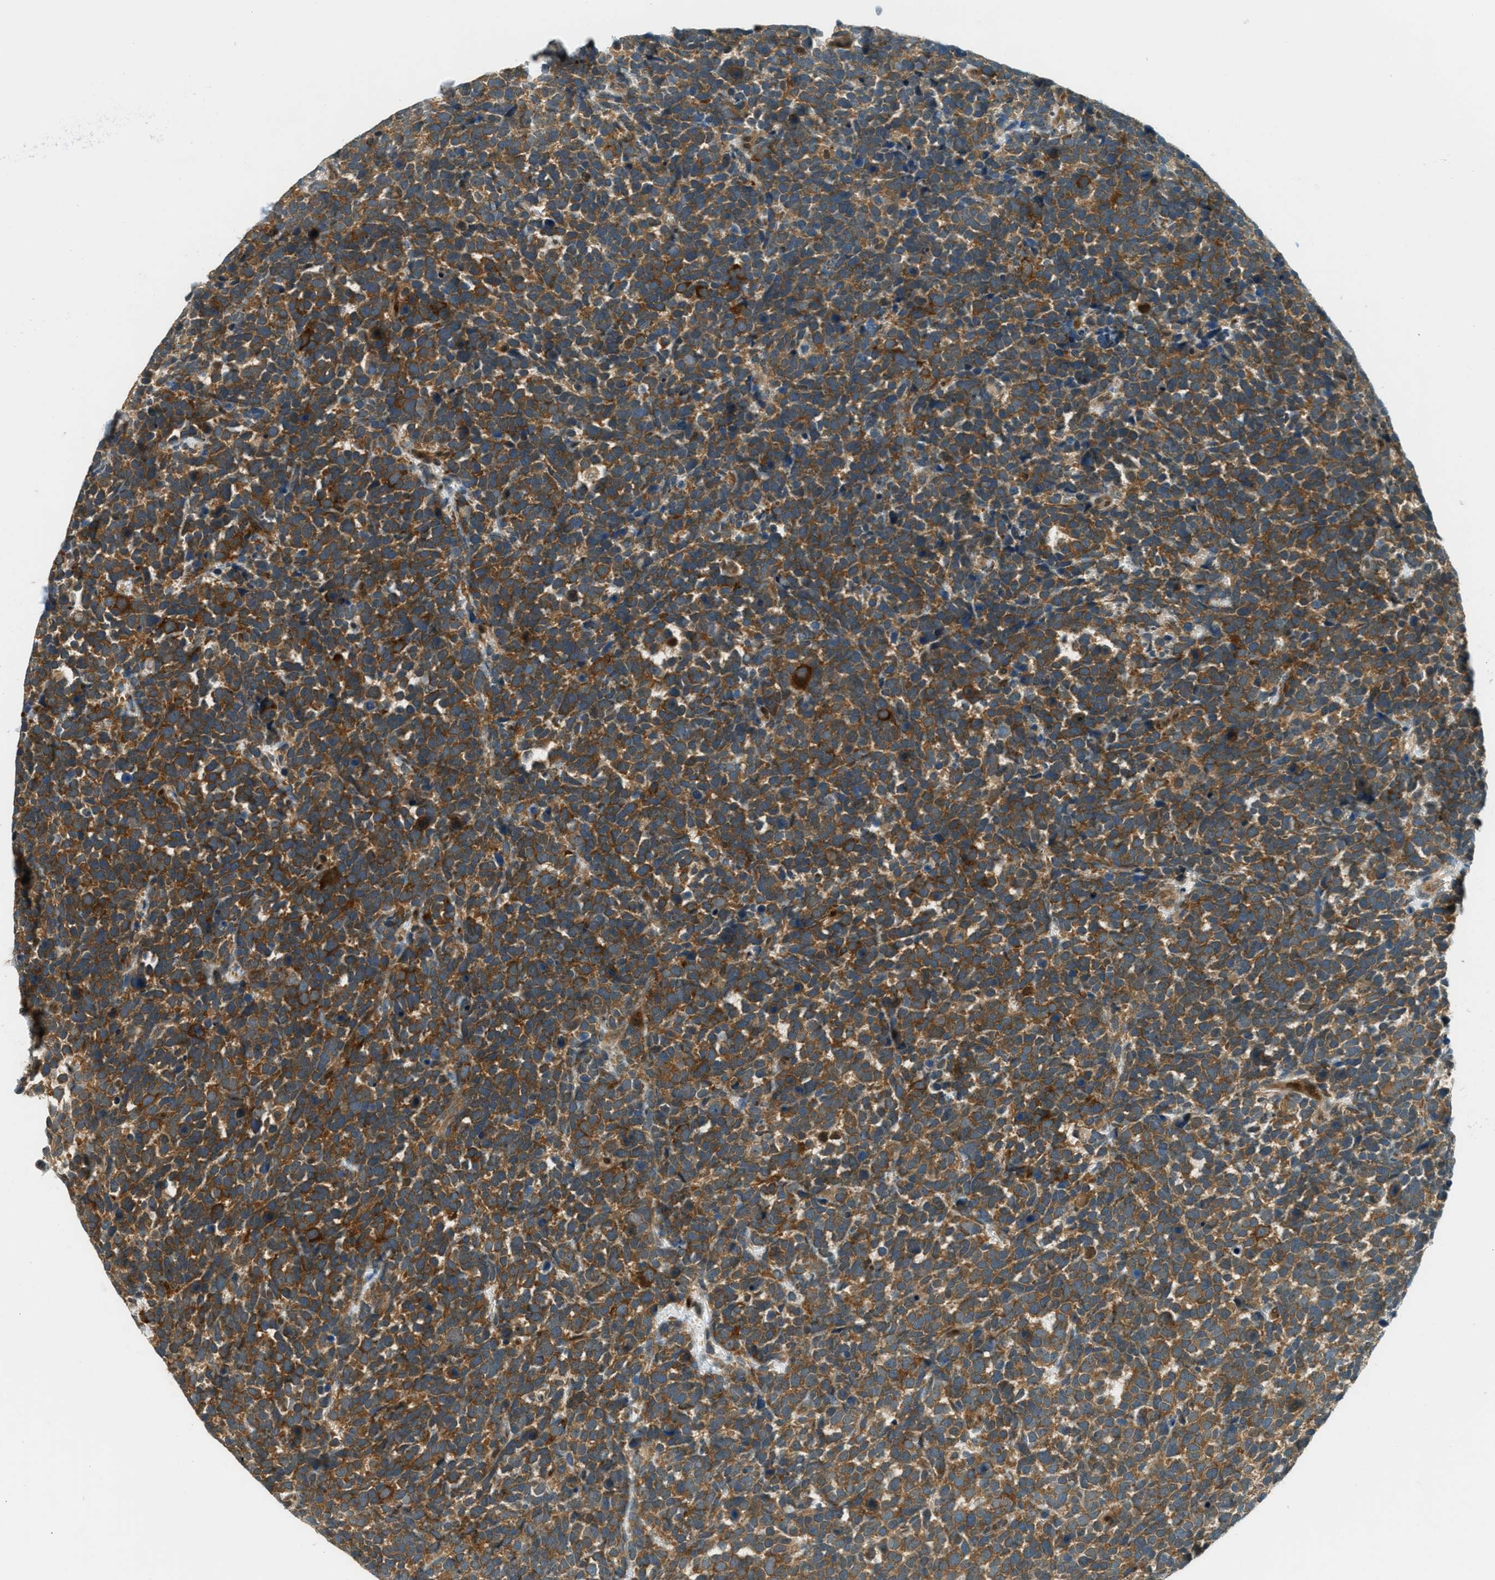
{"staining": {"intensity": "strong", "quantity": ">75%", "location": "cytoplasmic/membranous"}, "tissue": "urothelial cancer", "cell_type": "Tumor cells", "image_type": "cancer", "snomed": [{"axis": "morphology", "description": "Urothelial carcinoma, High grade"}, {"axis": "topography", "description": "Urinary bladder"}], "caption": "Brown immunohistochemical staining in human high-grade urothelial carcinoma demonstrates strong cytoplasmic/membranous staining in approximately >75% of tumor cells. The staining is performed using DAB brown chromogen to label protein expression. The nuclei are counter-stained blue using hematoxylin.", "gene": "PTPN23", "patient": {"sex": "female", "age": 82}}